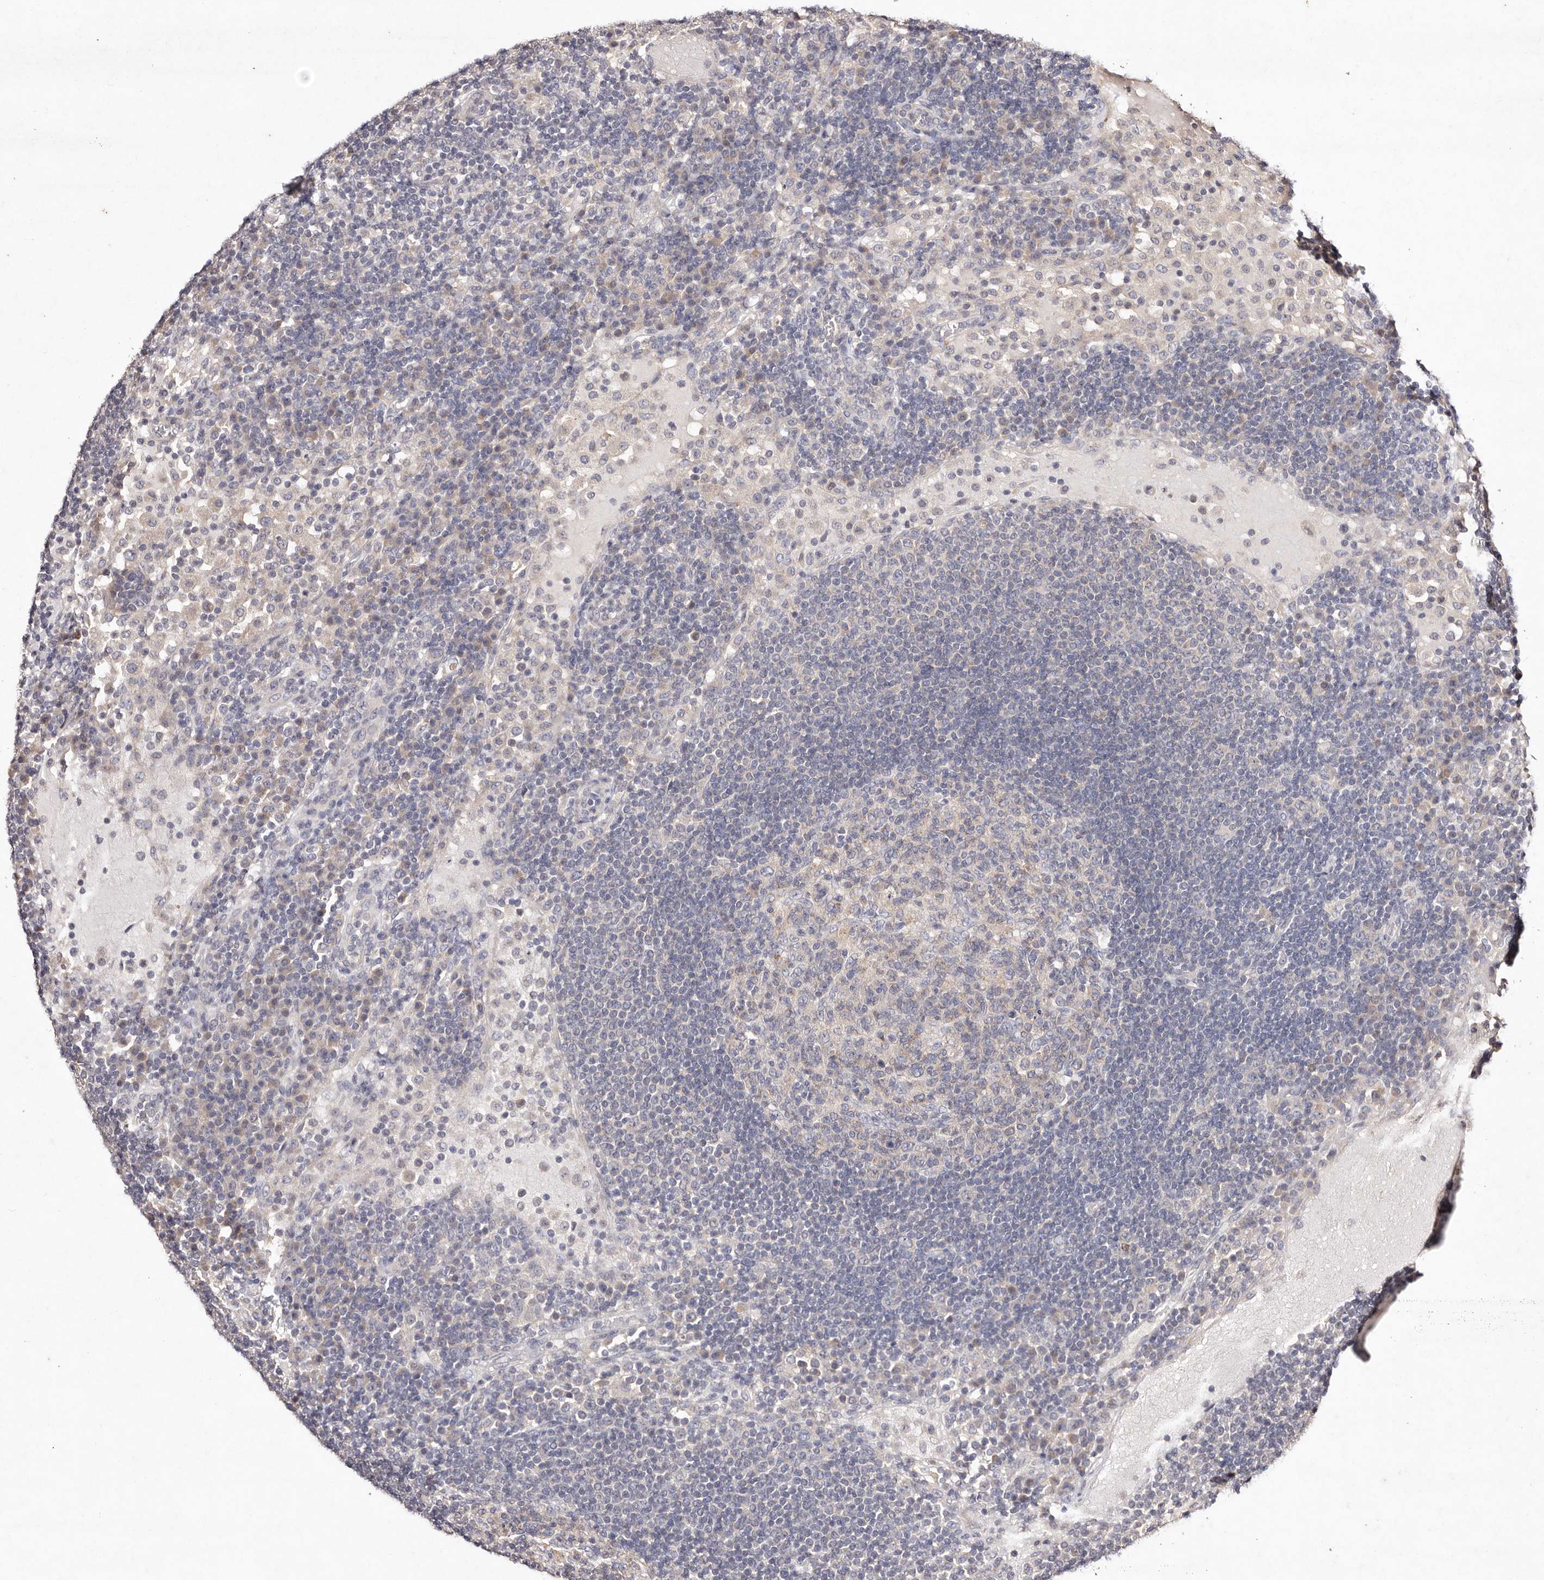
{"staining": {"intensity": "negative", "quantity": "none", "location": "none"}, "tissue": "lymph node", "cell_type": "Germinal center cells", "image_type": "normal", "snomed": [{"axis": "morphology", "description": "Normal tissue, NOS"}, {"axis": "topography", "description": "Lymph node"}], "caption": "This is a photomicrograph of immunohistochemistry staining of normal lymph node, which shows no expression in germinal center cells.", "gene": "TSC2", "patient": {"sex": "female", "age": 53}}